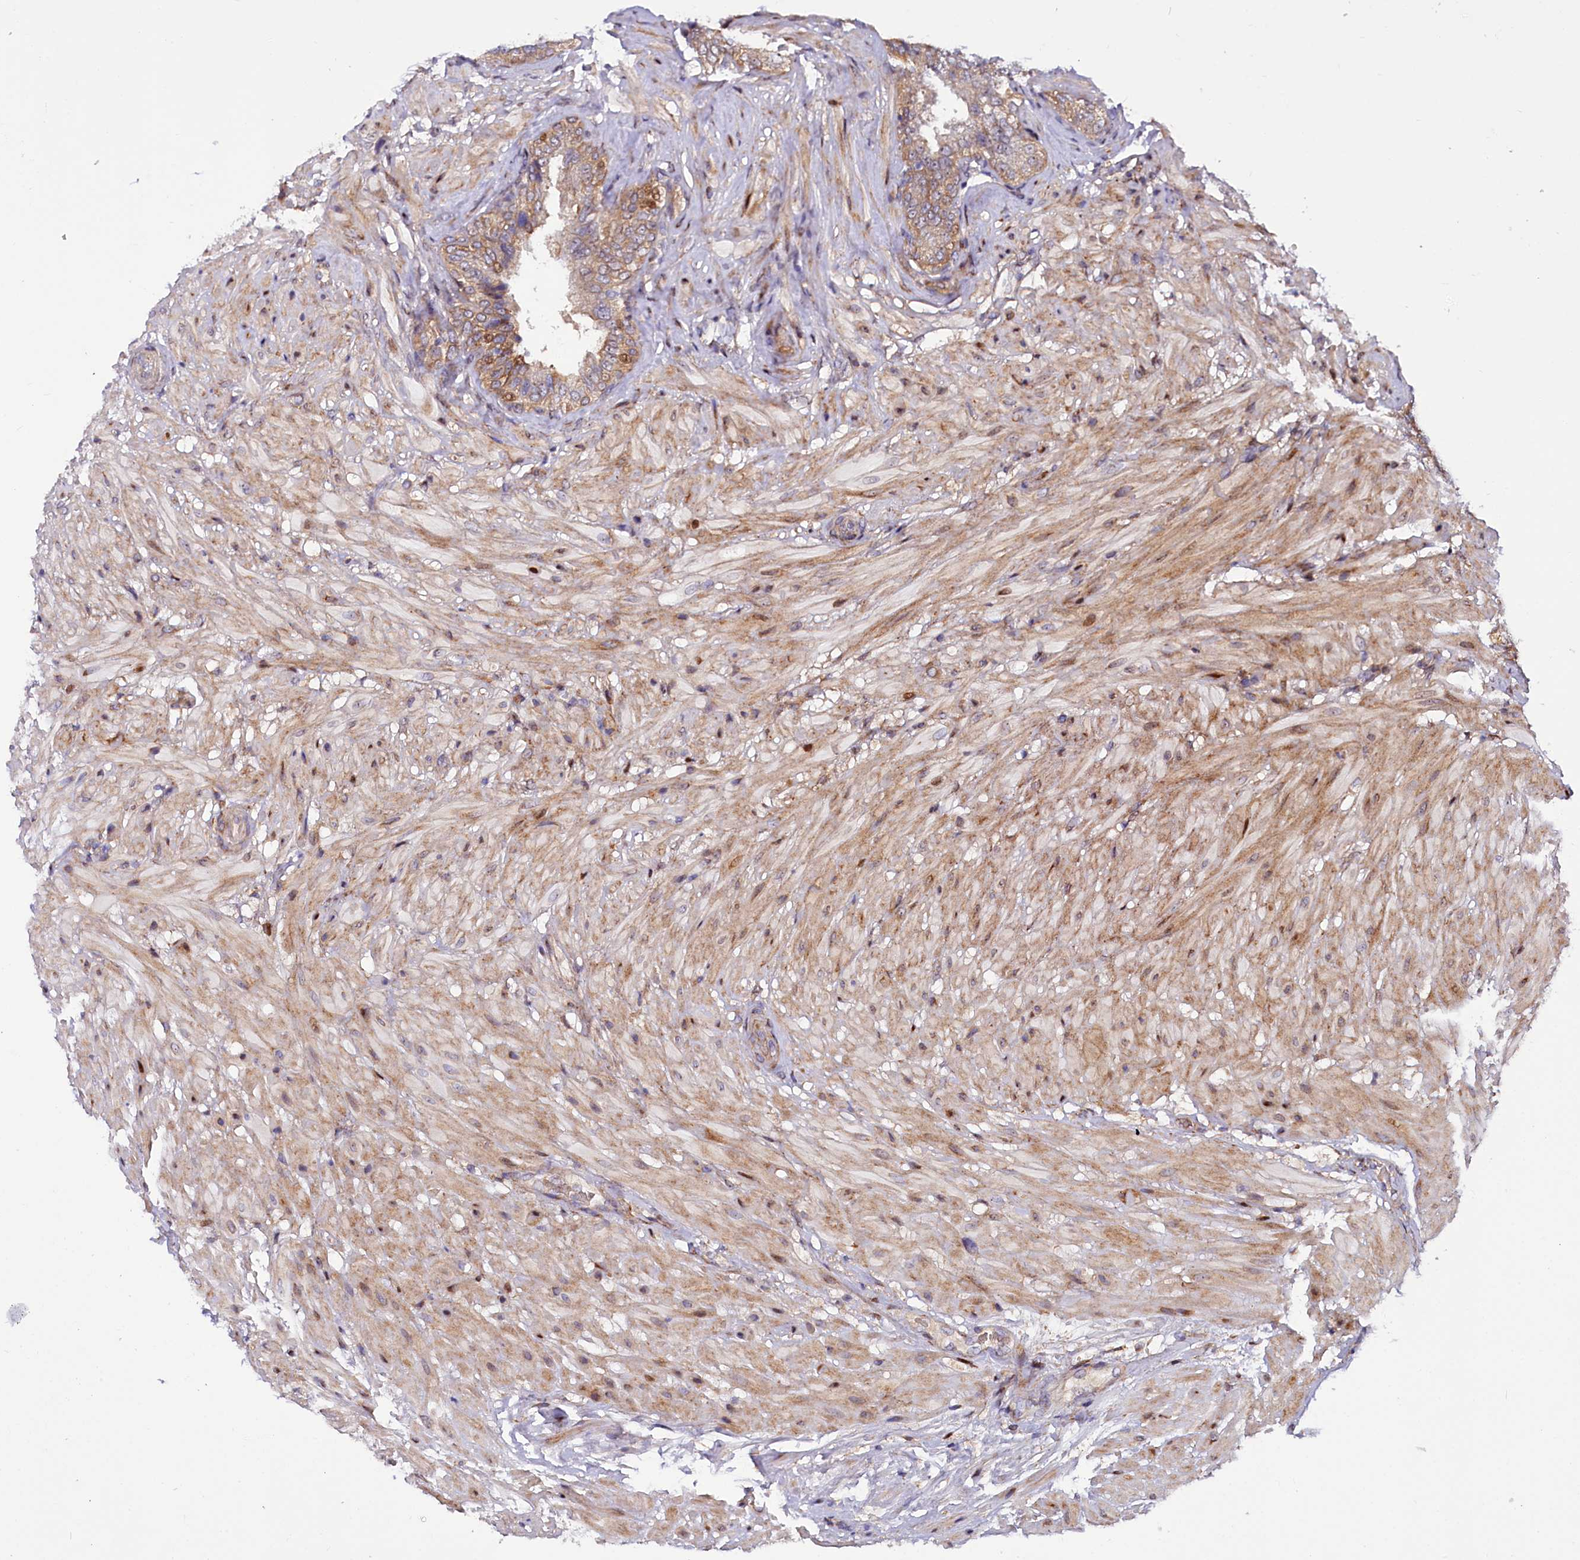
{"staining": {"intensity": "moderate", "quantity": ">75%", "location": "cytoplasmic/membranous,nuclear"}, "tissue": "seminal vesicle", "cell_type": "Glandular cells", "image_type": "normal", "snomed": [{"axis": "morphology", "description": "Normal tissue, NOS"}, {"axis": "topography", "description": "Seminal veicle"}, {"axis": "topography", "description": "Peripheral nerve tissue"}], "caption": "About >75% of glandular cells in unremarkable human seminal vesicle demonstrate moderate cytoplasmic/membranous,nuclear protein positivity as visualized by brown immunohistochemical staining.", "gene": "PDZRN3", "patient": {"sex": "male", "age": 63}}